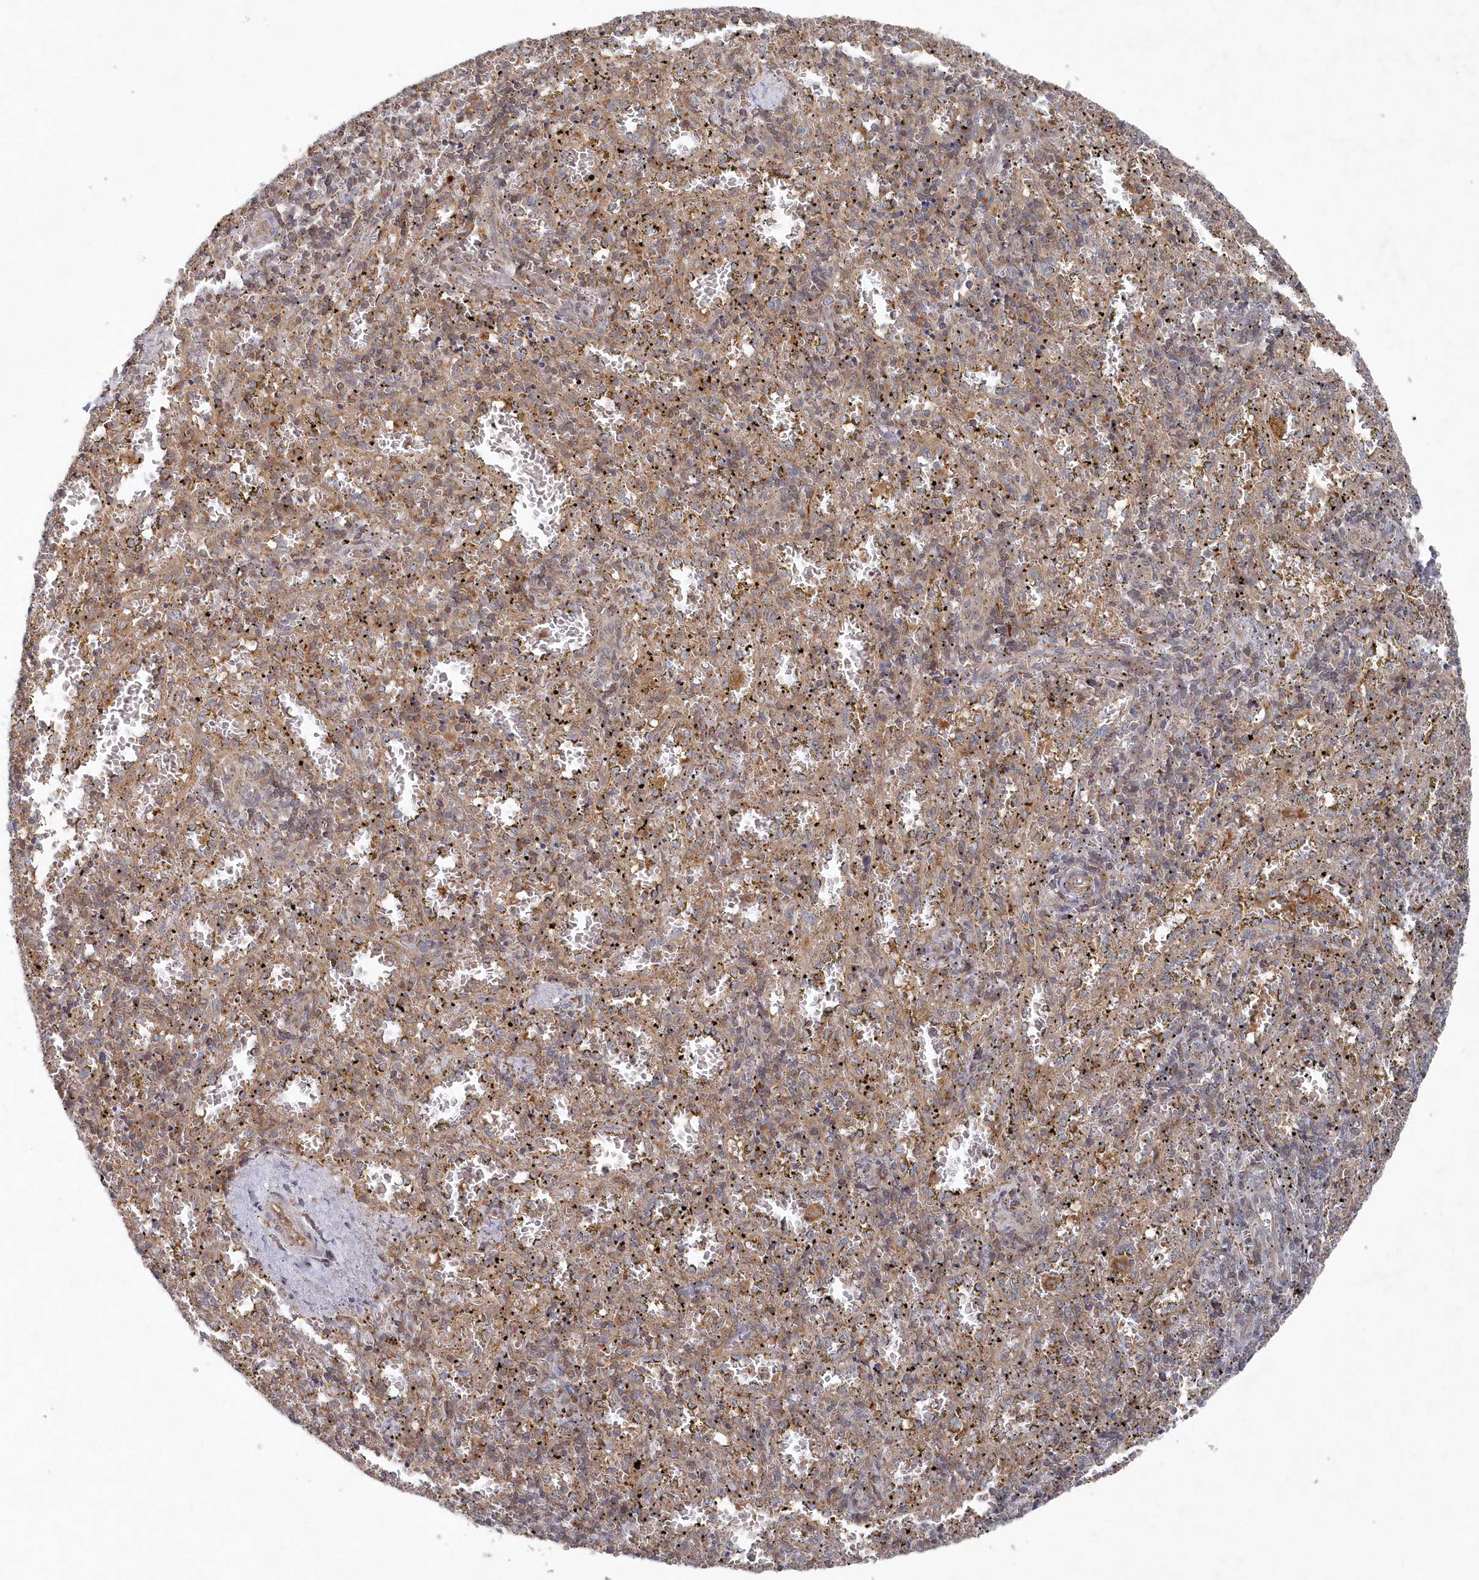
{"staining": {"intensity": "moderate", "quantity": "25%-75%", "location": "cytoplasmic/membranous"}, "tissue": "spleen", "cell_type": "Cells in red pulp", "image_type": "normal", "snomed": [{"axis": "morphology", "description": "Normal tissue, NOS"}, {"axis": "topography", "description": "Spleen"}], "caption": "Unremarkable spleen shows moderate cytoplasmic/membranous staining in approximately 25%-75% of cells in red pulp (DAB IHC with brightfield microscopy, high magnification)..", "gene": "ASNSD1", "patient": {"sex": "male", "age": 11}}